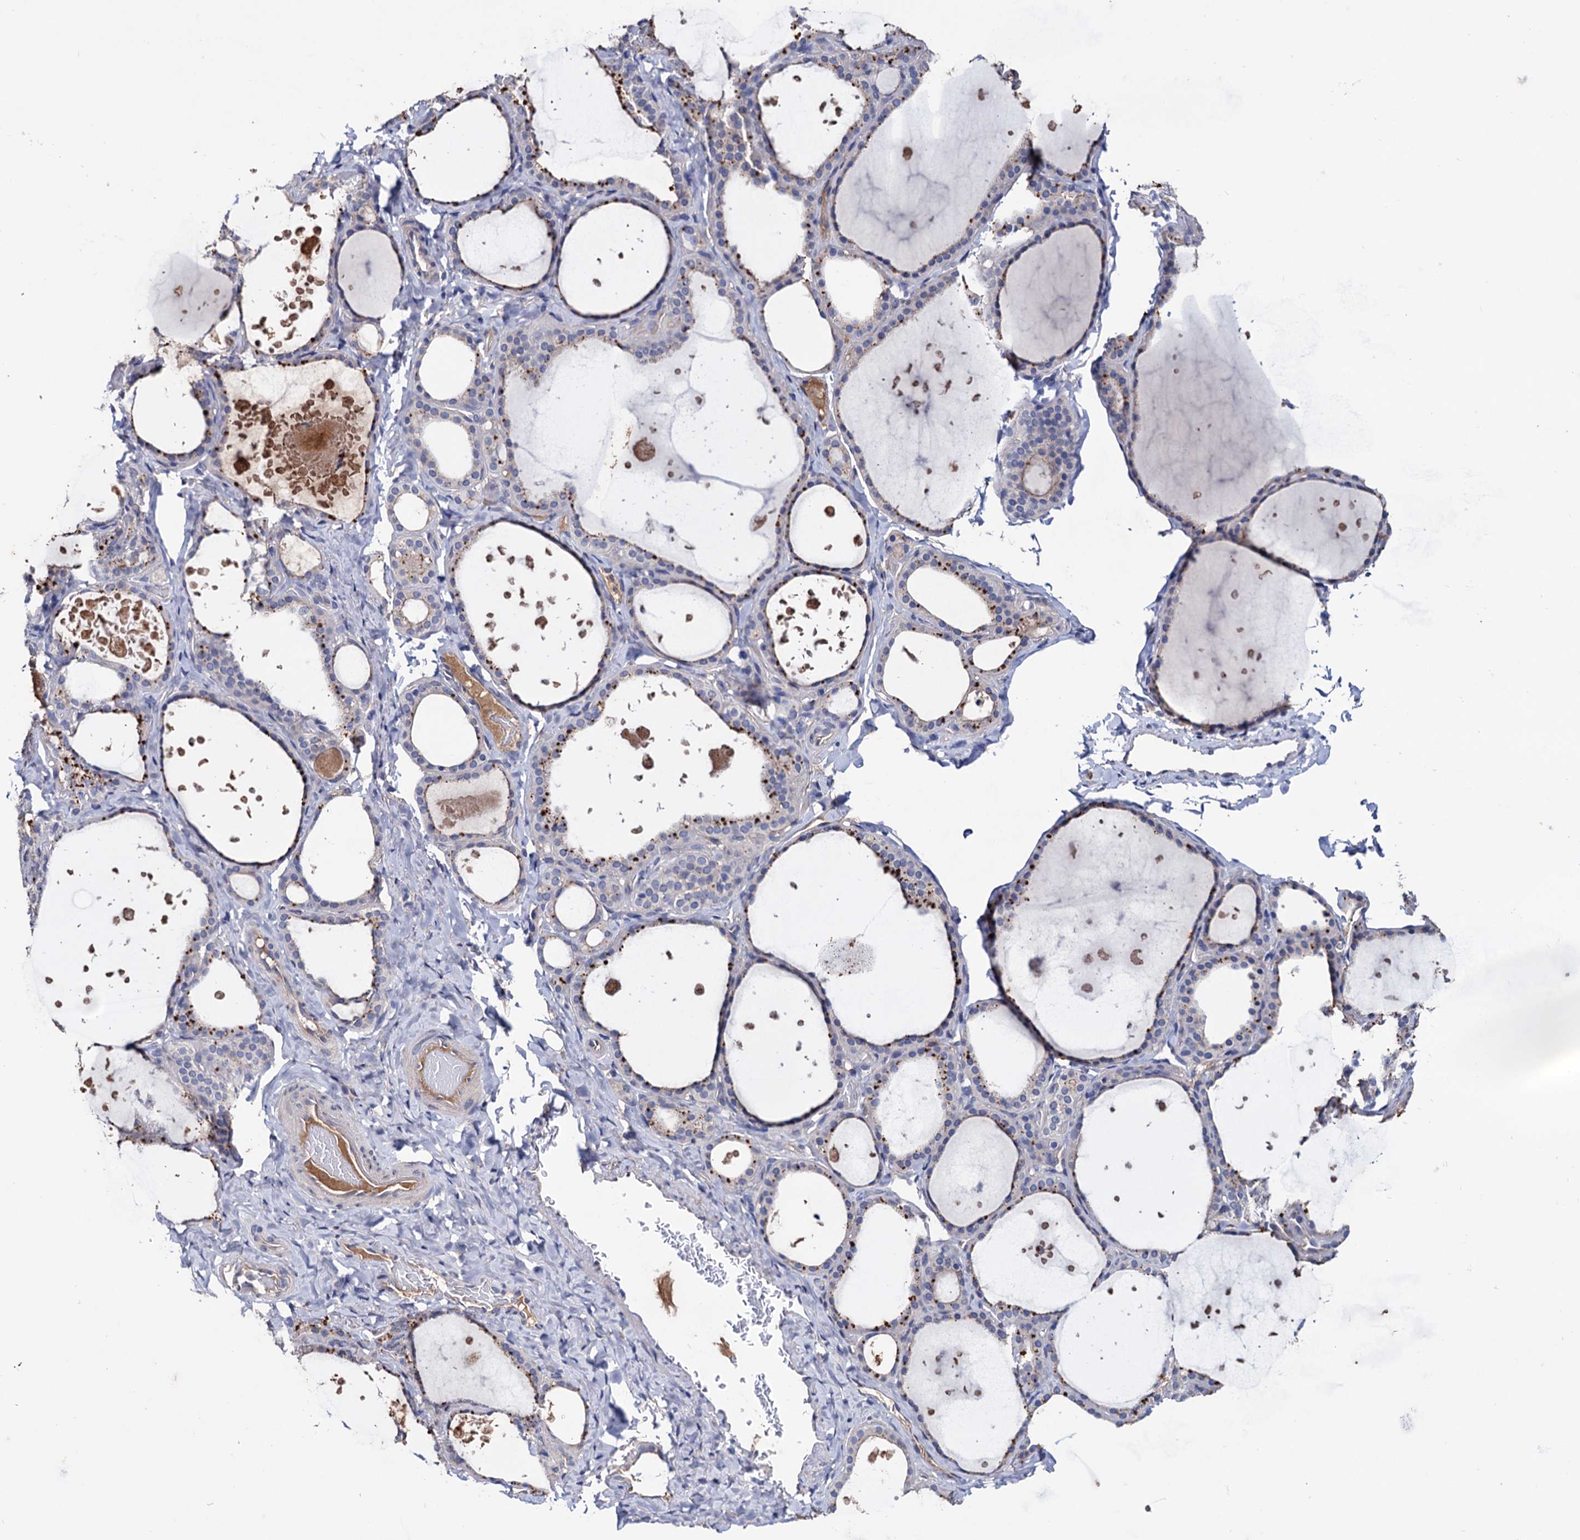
{"staining": {"intensity": "negative", "quantity": "none", "location": "none"}, "tissue": "thyroid gland", "cell_type": "Glandular cells", "image_type": "normal", "snomed": [{"axis": "morphology", "description": "Normal tissue, NOS"}, {"axis": "topography", "description": "Thyroid gland"}], "caption": "Histopathology image shows no significant protein expression in glandular cells of unremarkable thyroid gland.", "gene": "NPAS4", "patient": {"sex": "female", "age": 44}}